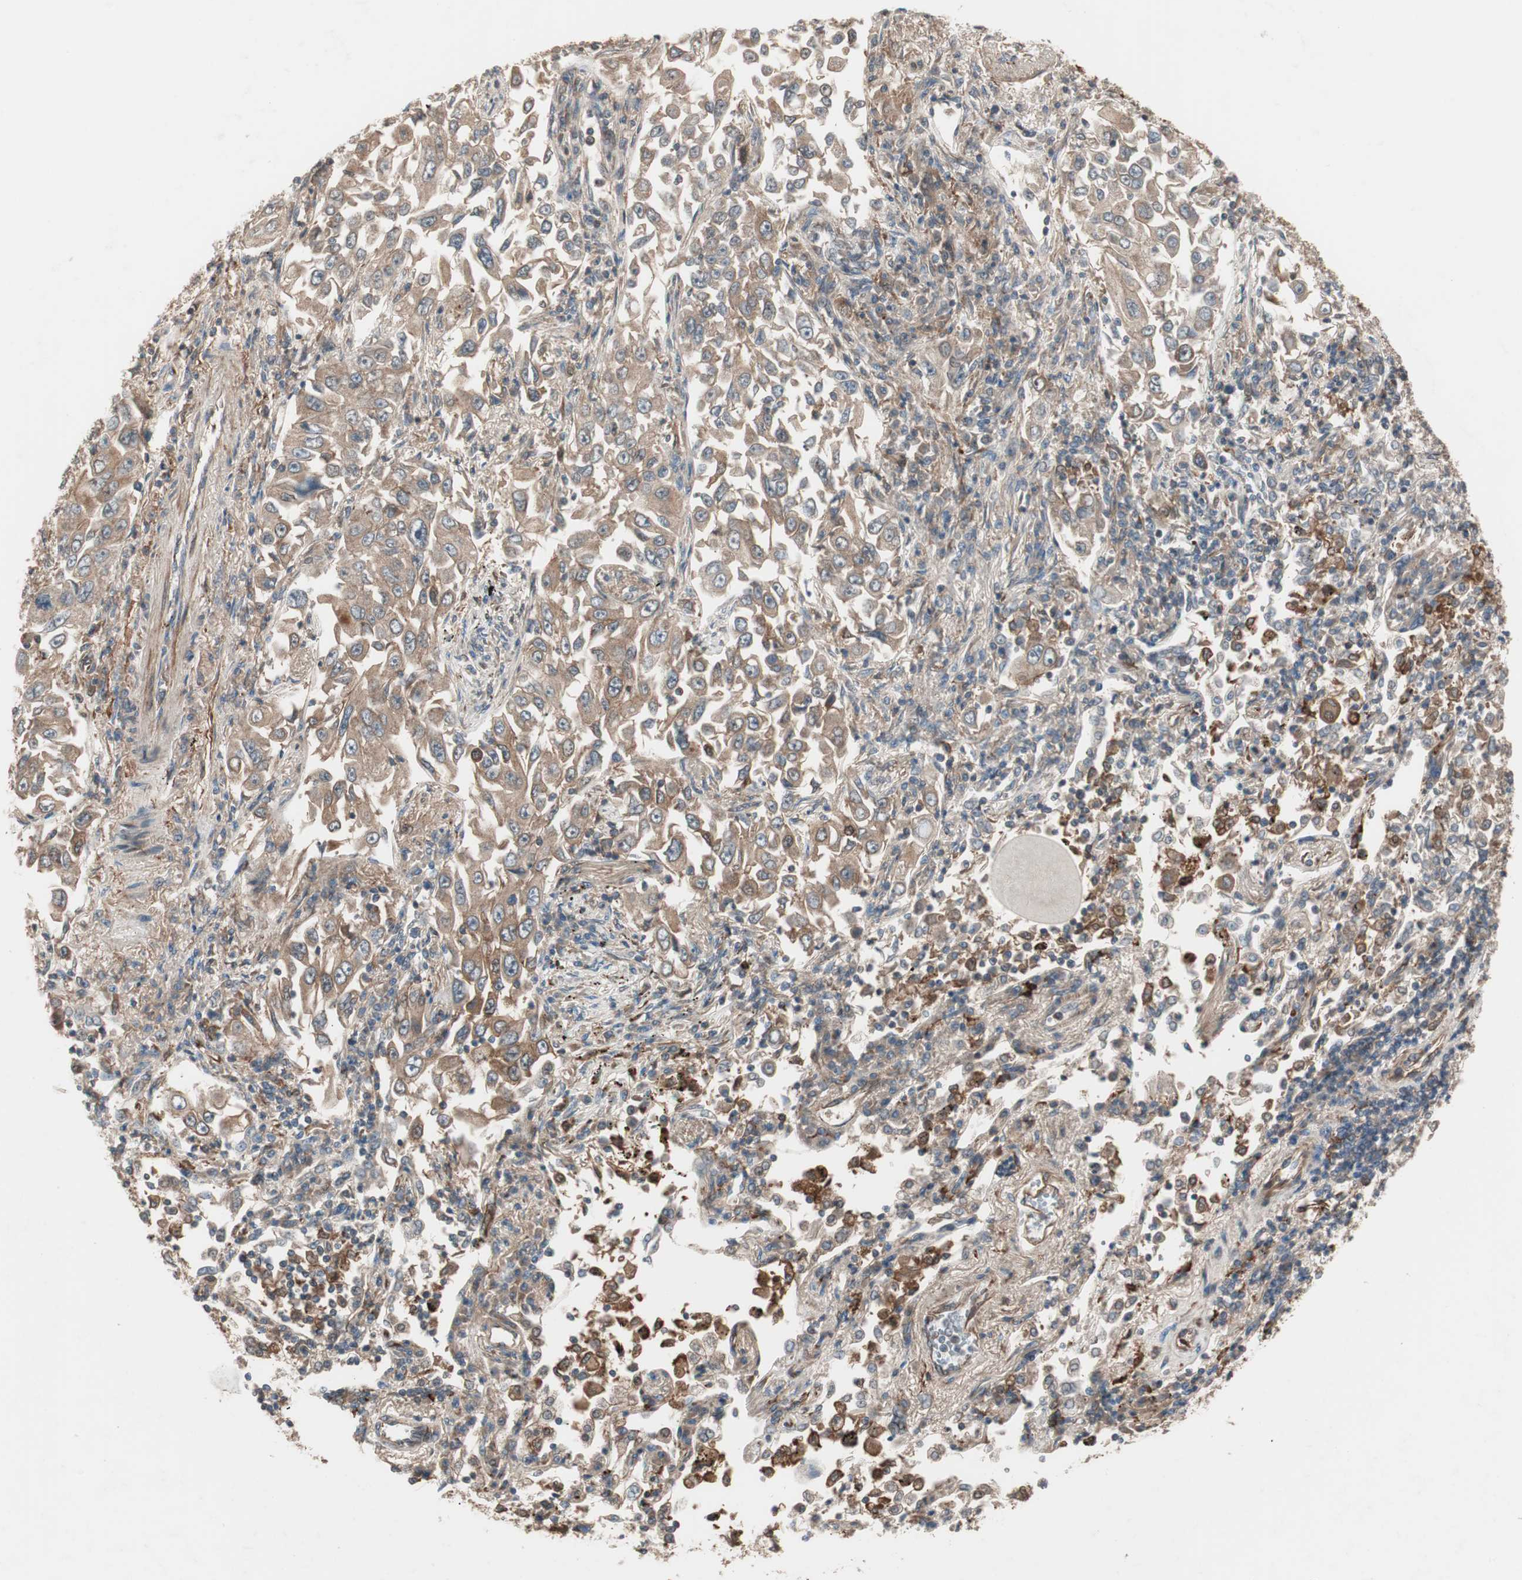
{"staining": {"intensity": "moderate", "quantity": ">75%", "location": "cytoplasmic/membranous"}, "tissue": "lung cancer", "cell_type": "Tumor cells", "image_type": "cancer", "snomed": [{"axis": "morphology", "description": "Adenocarcinoma, NOS"}, {"axis": "topography", "description": "Lung"}], "caption": "The histopathology image shows a brown stain indicating the presence of a protein in the cytoplasmic/membranous of tumor cells in lung cancer (adenocarcinoma).", "gene": "STAB1", "patient": {"sex": "male", "age": 84}}